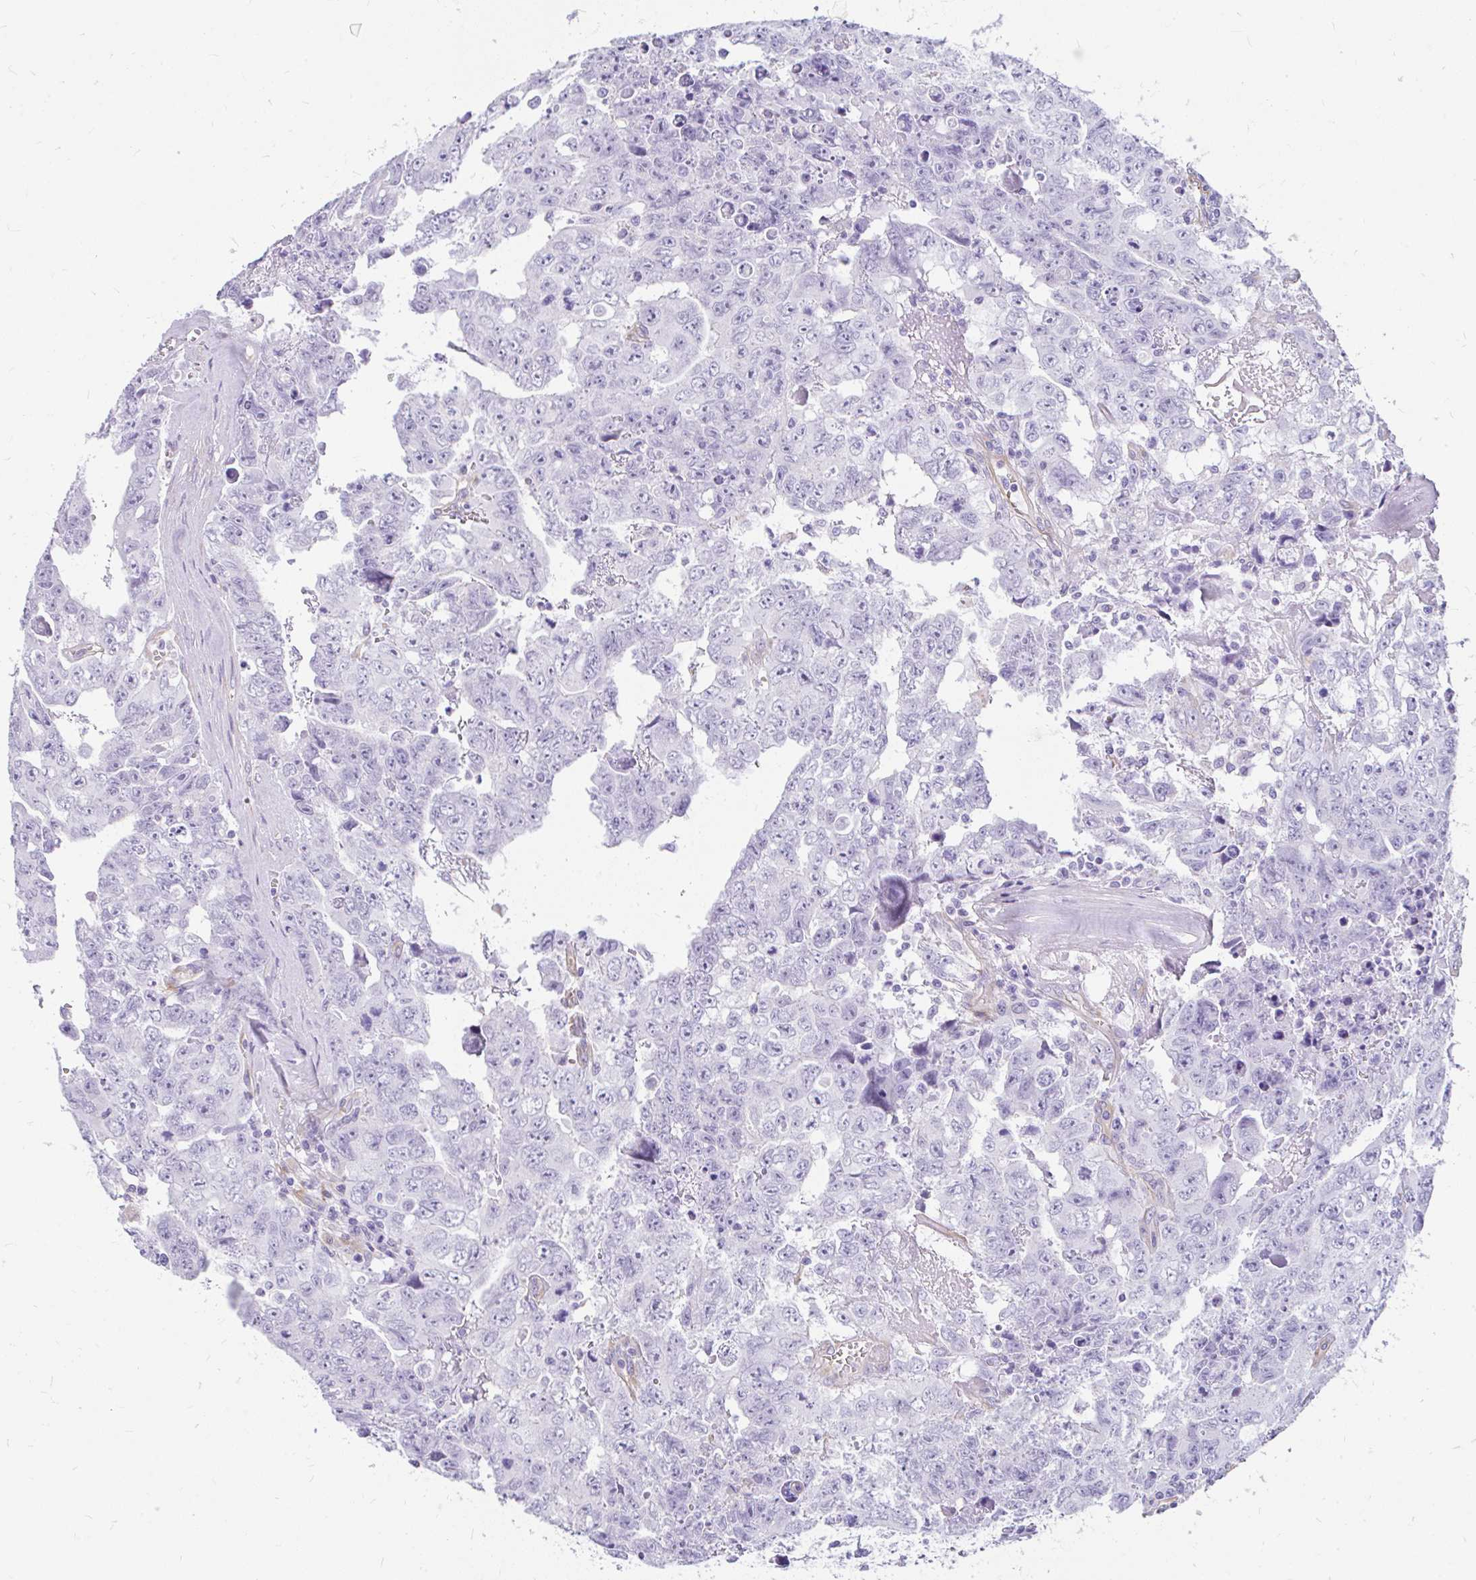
{"staining": {"intensity": "negative", "quantity": "none", "location": "none"}, "tissue": "testis cancer", "cell_type": "Tumor cells", "image_type": "cancer", "snomed": [{"axis": "morphology", "description": "Carcinoma, Embryonal, NOS"}, {"axis": "topography", "description": "Testis"}], "caption": "This is an immunohistochemistry photomicrograph of human testis embryonal carcinoma. There is no expression in tumor cells.", "gene": "FAM83C", "patient": {"sex": "male", "age": 24}}